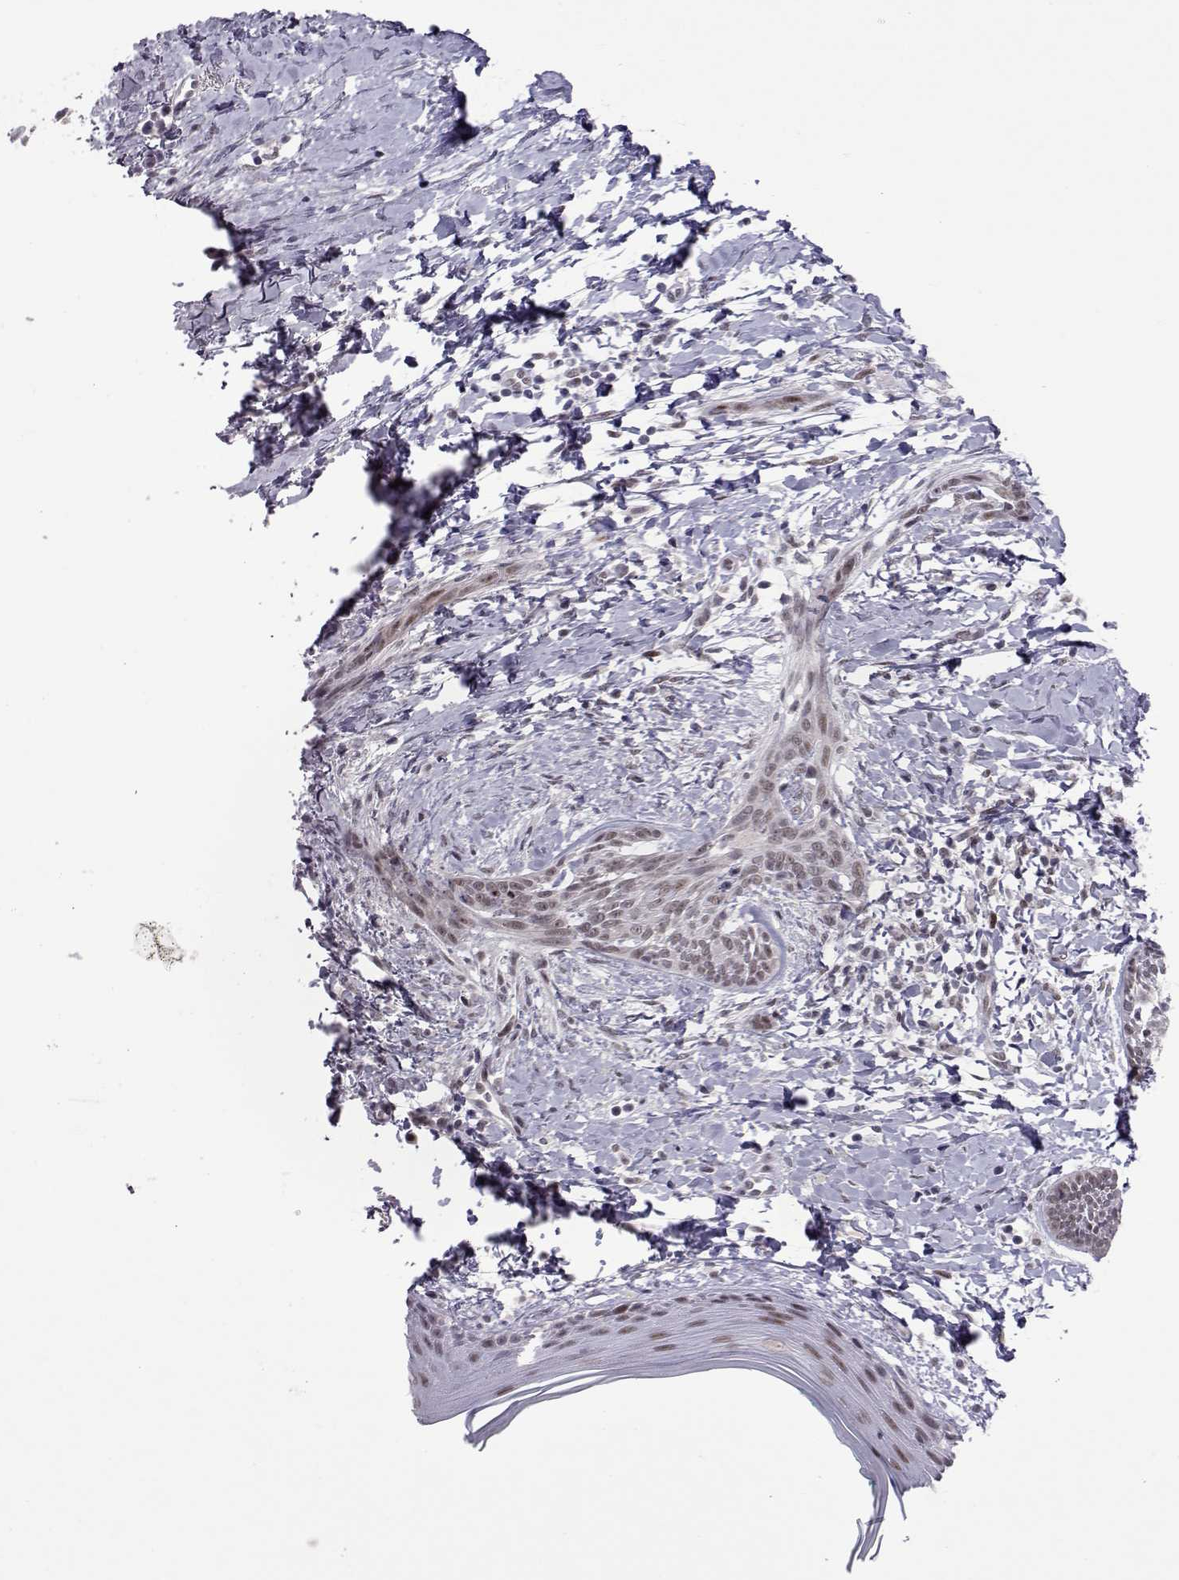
{"staining": {"intensity": "weak", "quantity": "25%-75%", "location": "nuclear"}, "tissue": "skin cancer", "cell_type": "Tumor cells", "image_type": "cancer", "snomed": [{"axis": "morphology", "description": "Normal tissue, NOS"}, {"axis": "morphology", "description": "Basal cell carcinoma"}, {"axis": "topography", "description": "Skin"}], "caption": "Immunohistochemical staining of human skin cancer reveals low levels of weak nuclear protein staining in approximately 25%-75% of tumor cells.", "gene": "SIX6", "patient": {"sex": "male", "age": 84}}